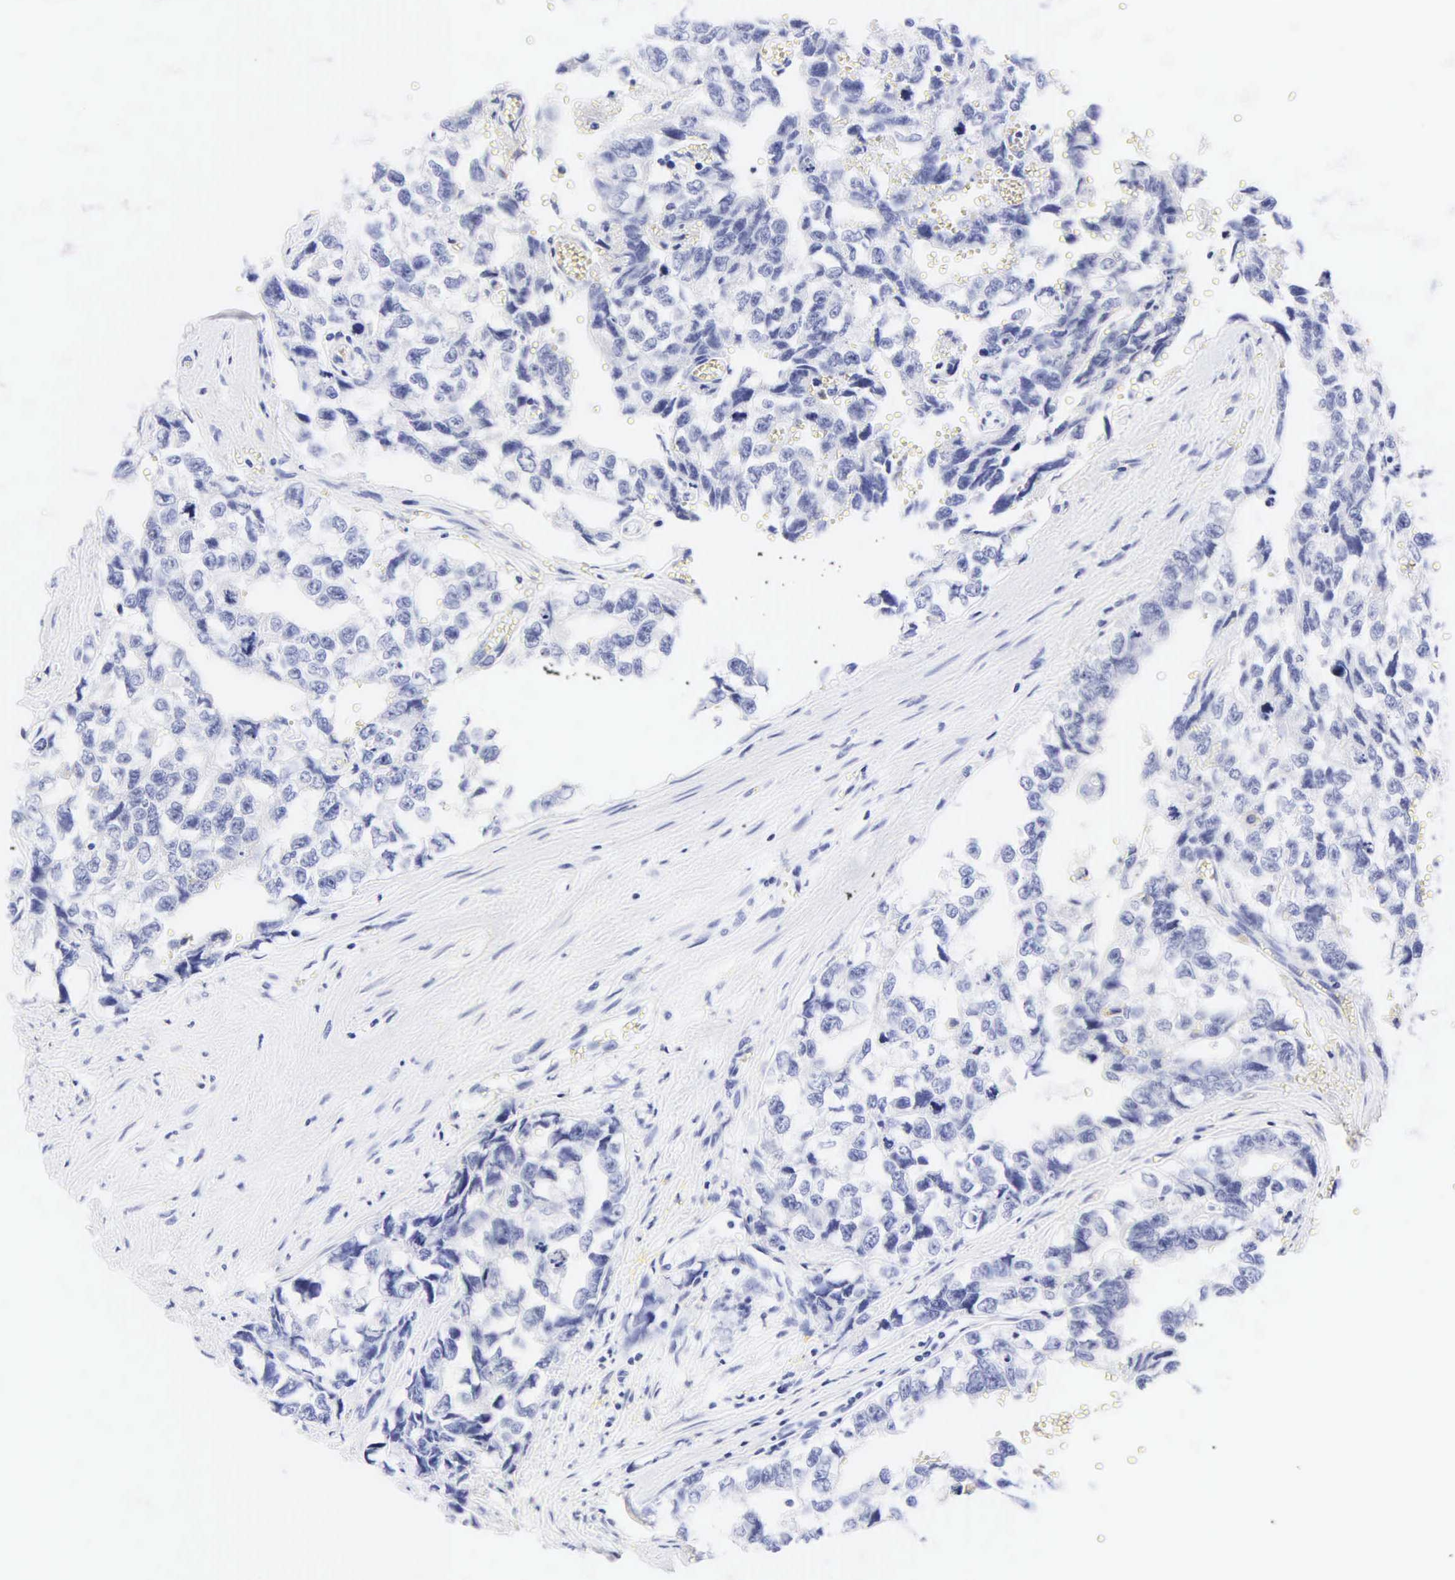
{"staining": {"intensity": "negative", "quantity": "none", "location": "none"}, "tissue": "testis cancer", "cell_type": "Tumor cells", "image_type": "cancer", "snomed": [{"axis": "morphology", "description": "Carcinoma, Embryonal, NOS"}, {"axis": "topography", "description": "Testis"}], "caption": "This is an IHC photomicrograph of human testis embryonal carcinoma. There is no expression in tumor cells.", "gene": "KRT20", "patient": {"sex": "male", "age": 31}}